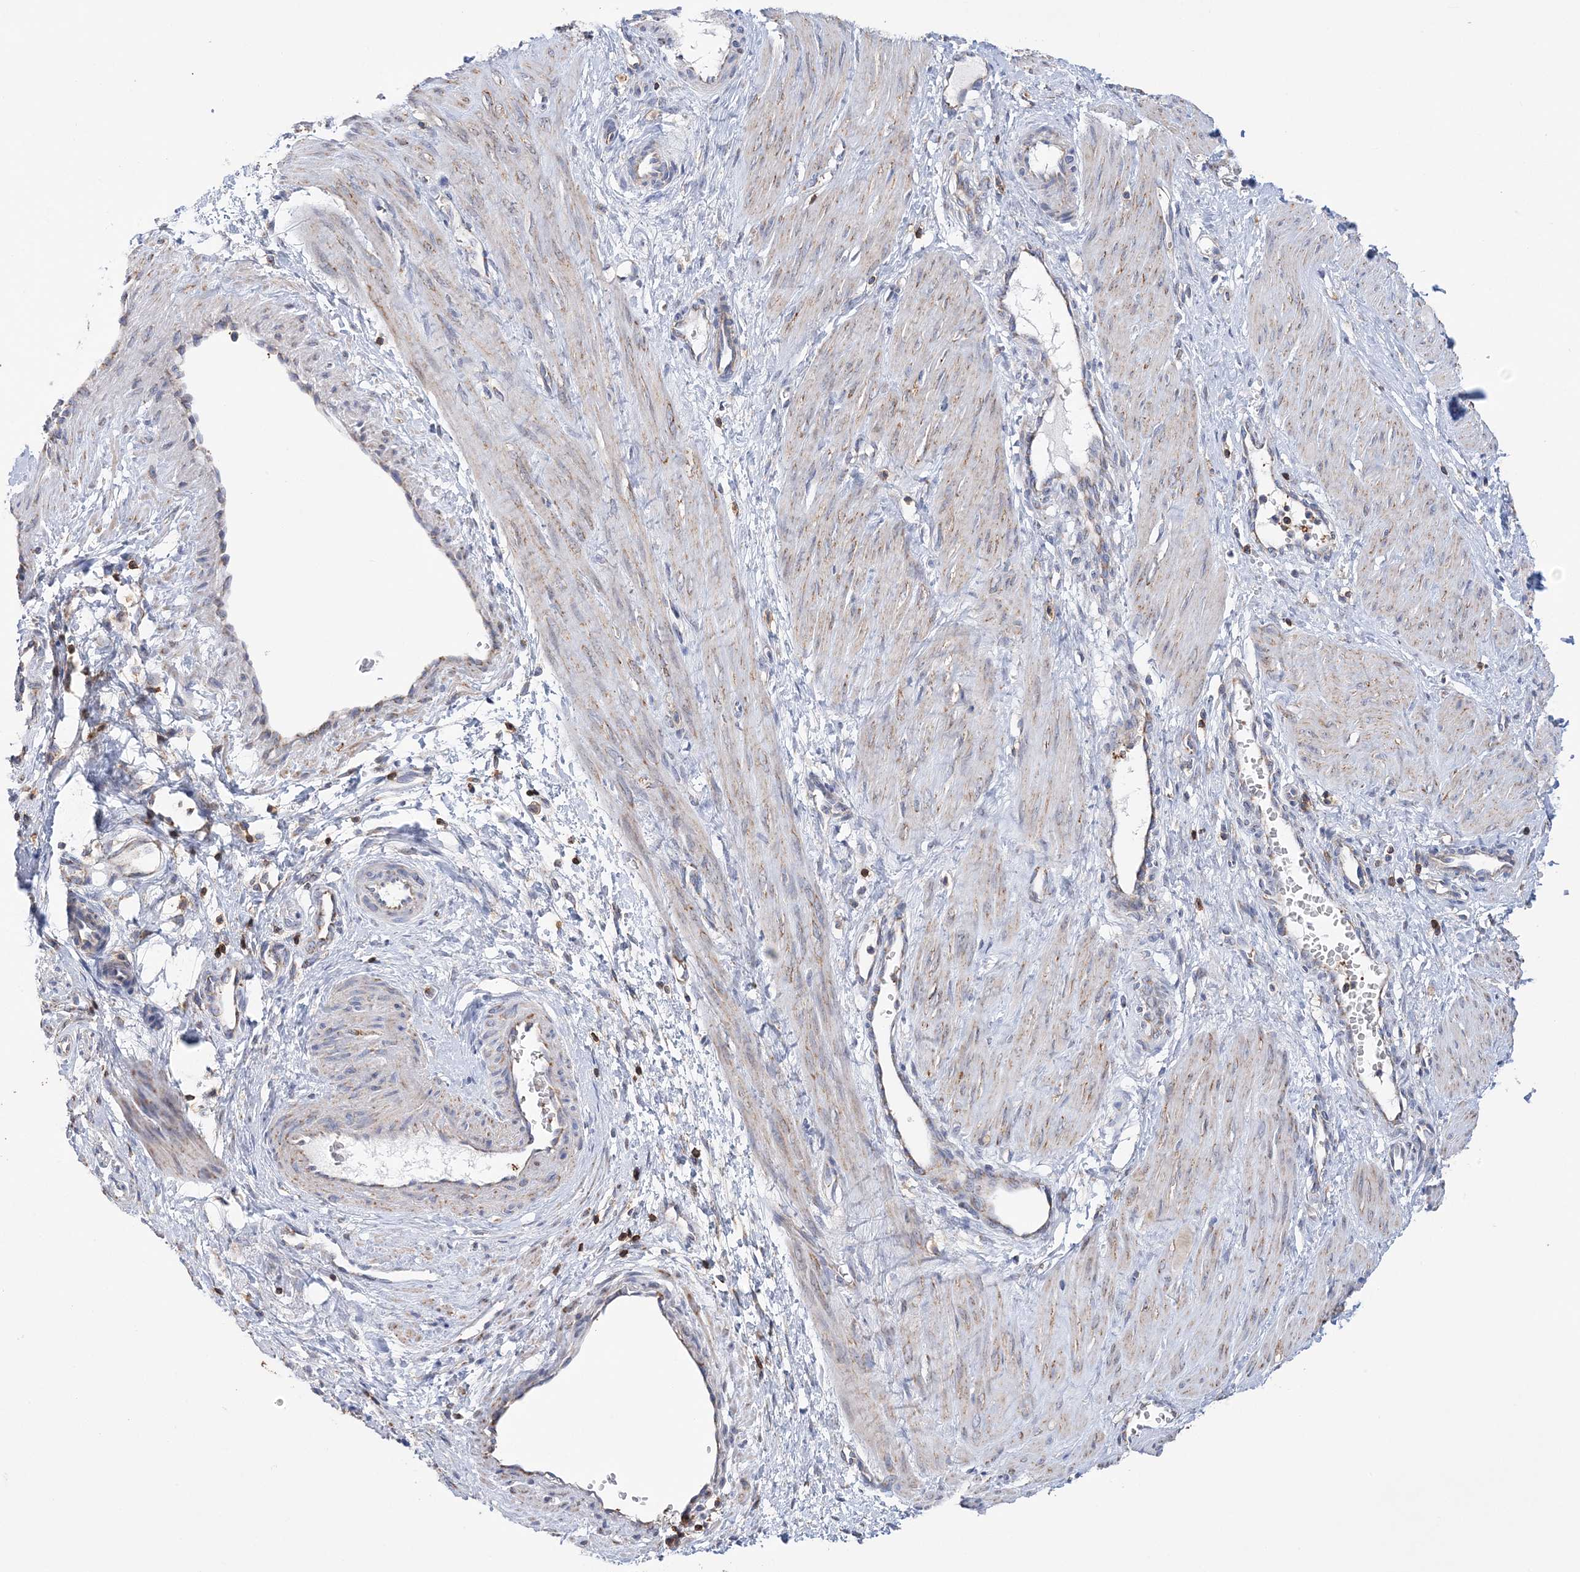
{"staining": {"intensity": "weak", "quantity": "25%-75%", "location": "cytoplasmic/membranous"}, "tissue": "smooth muscle", "cell_type": "Smooth muscle cells", "image_type": "normal", "snomed": [{"axis": "morphology", "description": "Normal tissue, NOS"}, {"axis": "topography", "description": "Endometrium"}], "caption": "Smooth muscle stained with immunohistochemistry (IHC) shows weak cytoplasmic/membranous positivity in about 25%-75% of smooth muscle cells. (Stains: DAB (3,3'-diaminobenzidine) in brown, nuclei in blue, Microscopy: brightfield microscopy at high magnification).", "gene": "TTC32", "patient": {"sex": "female", "age": 33}}